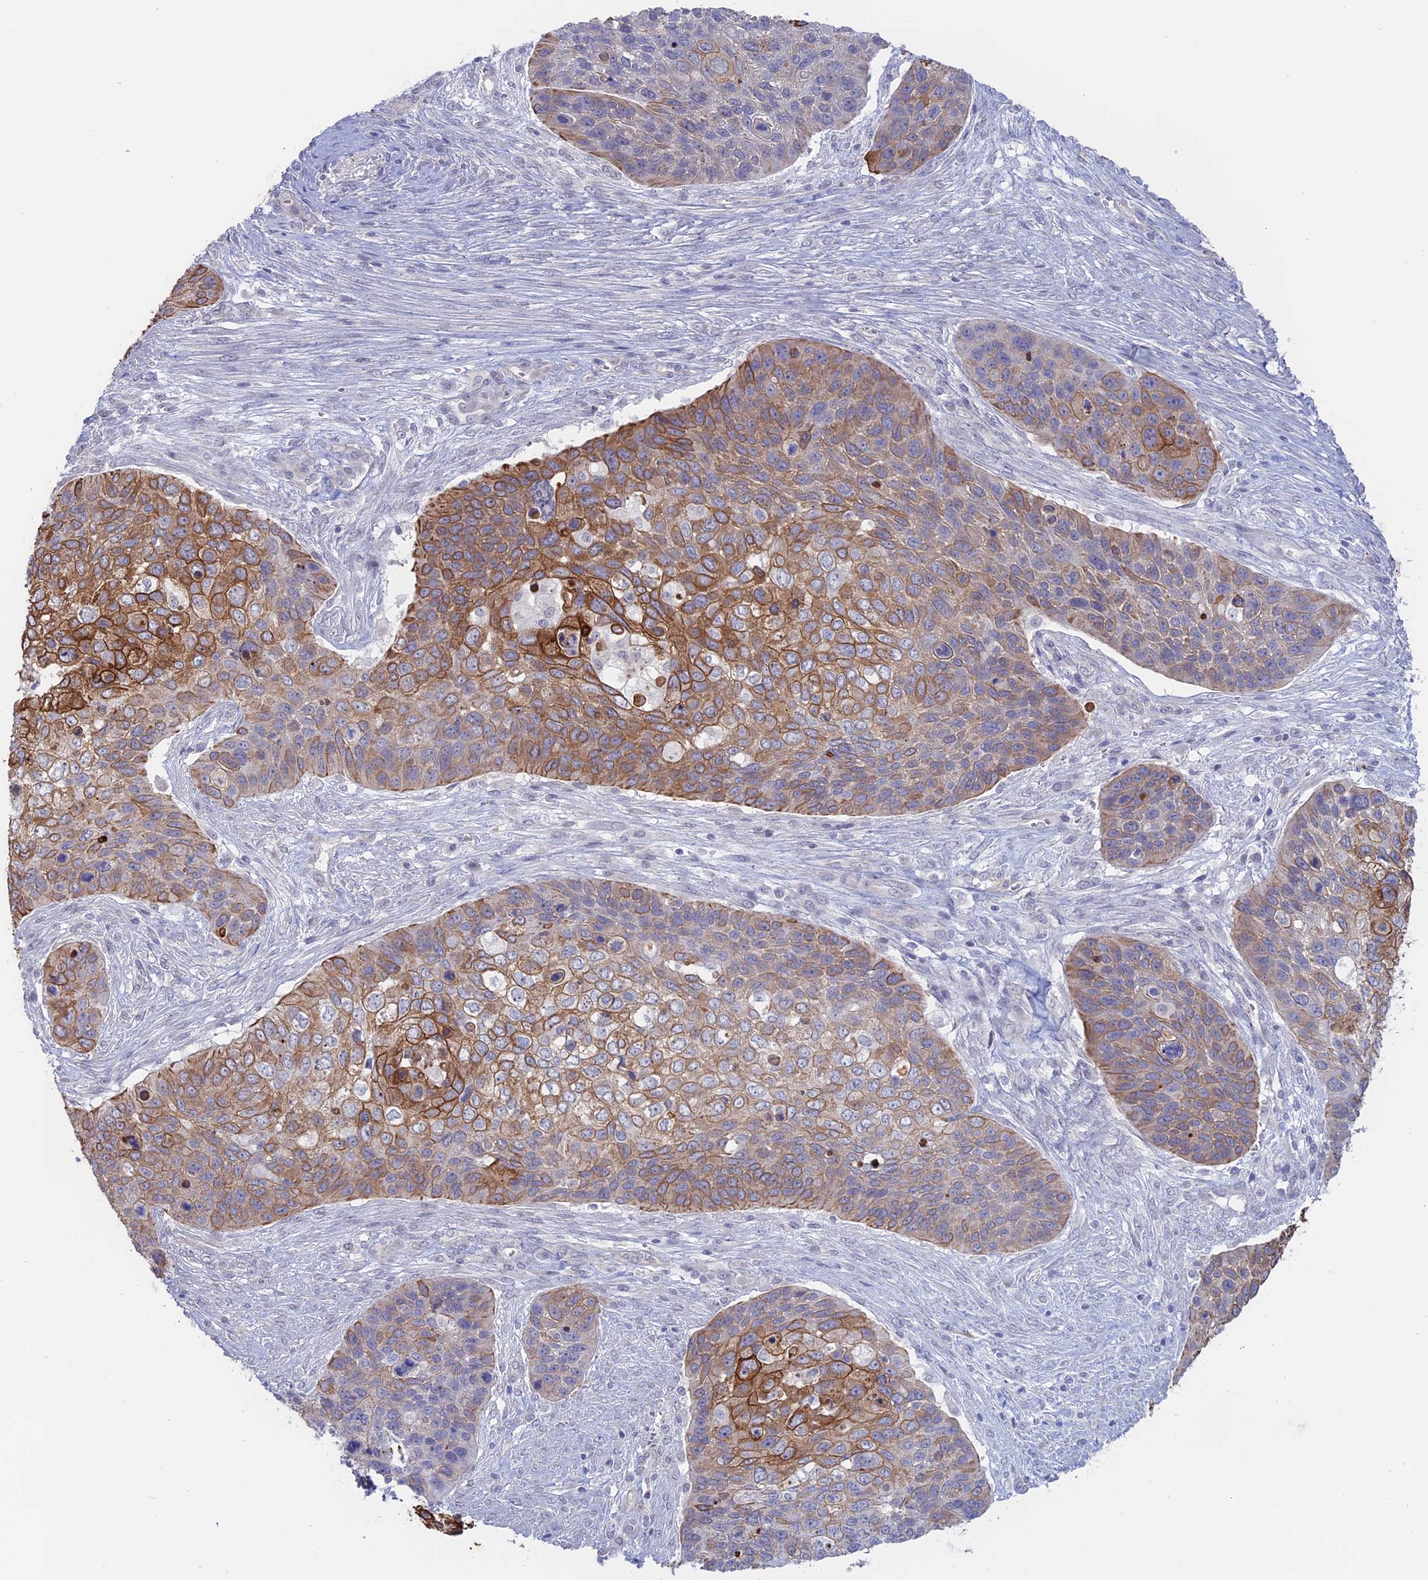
{"staining": {"intensity": "moderate", "quantity": ">75%", "location": "cytoplasmic/membranous"}, "tissue": "skin cancer", "cell_type": "Tumor cells", "image_type": "cancer", "snomed": [{"axis": "morphology", "description": "Basal cell carcinoma"}, {"axis": "topography", "description": "Skin"}], "caption": "An immunohistochemistry image of tumor tissue is shown. Protein staining in brown labels moderate cytoplasmic/membranous positivity in skin basal cell carcinoma within tumor cells.", "gene": "MYO5B", "patient": {"sex": "female", "age": 74}}